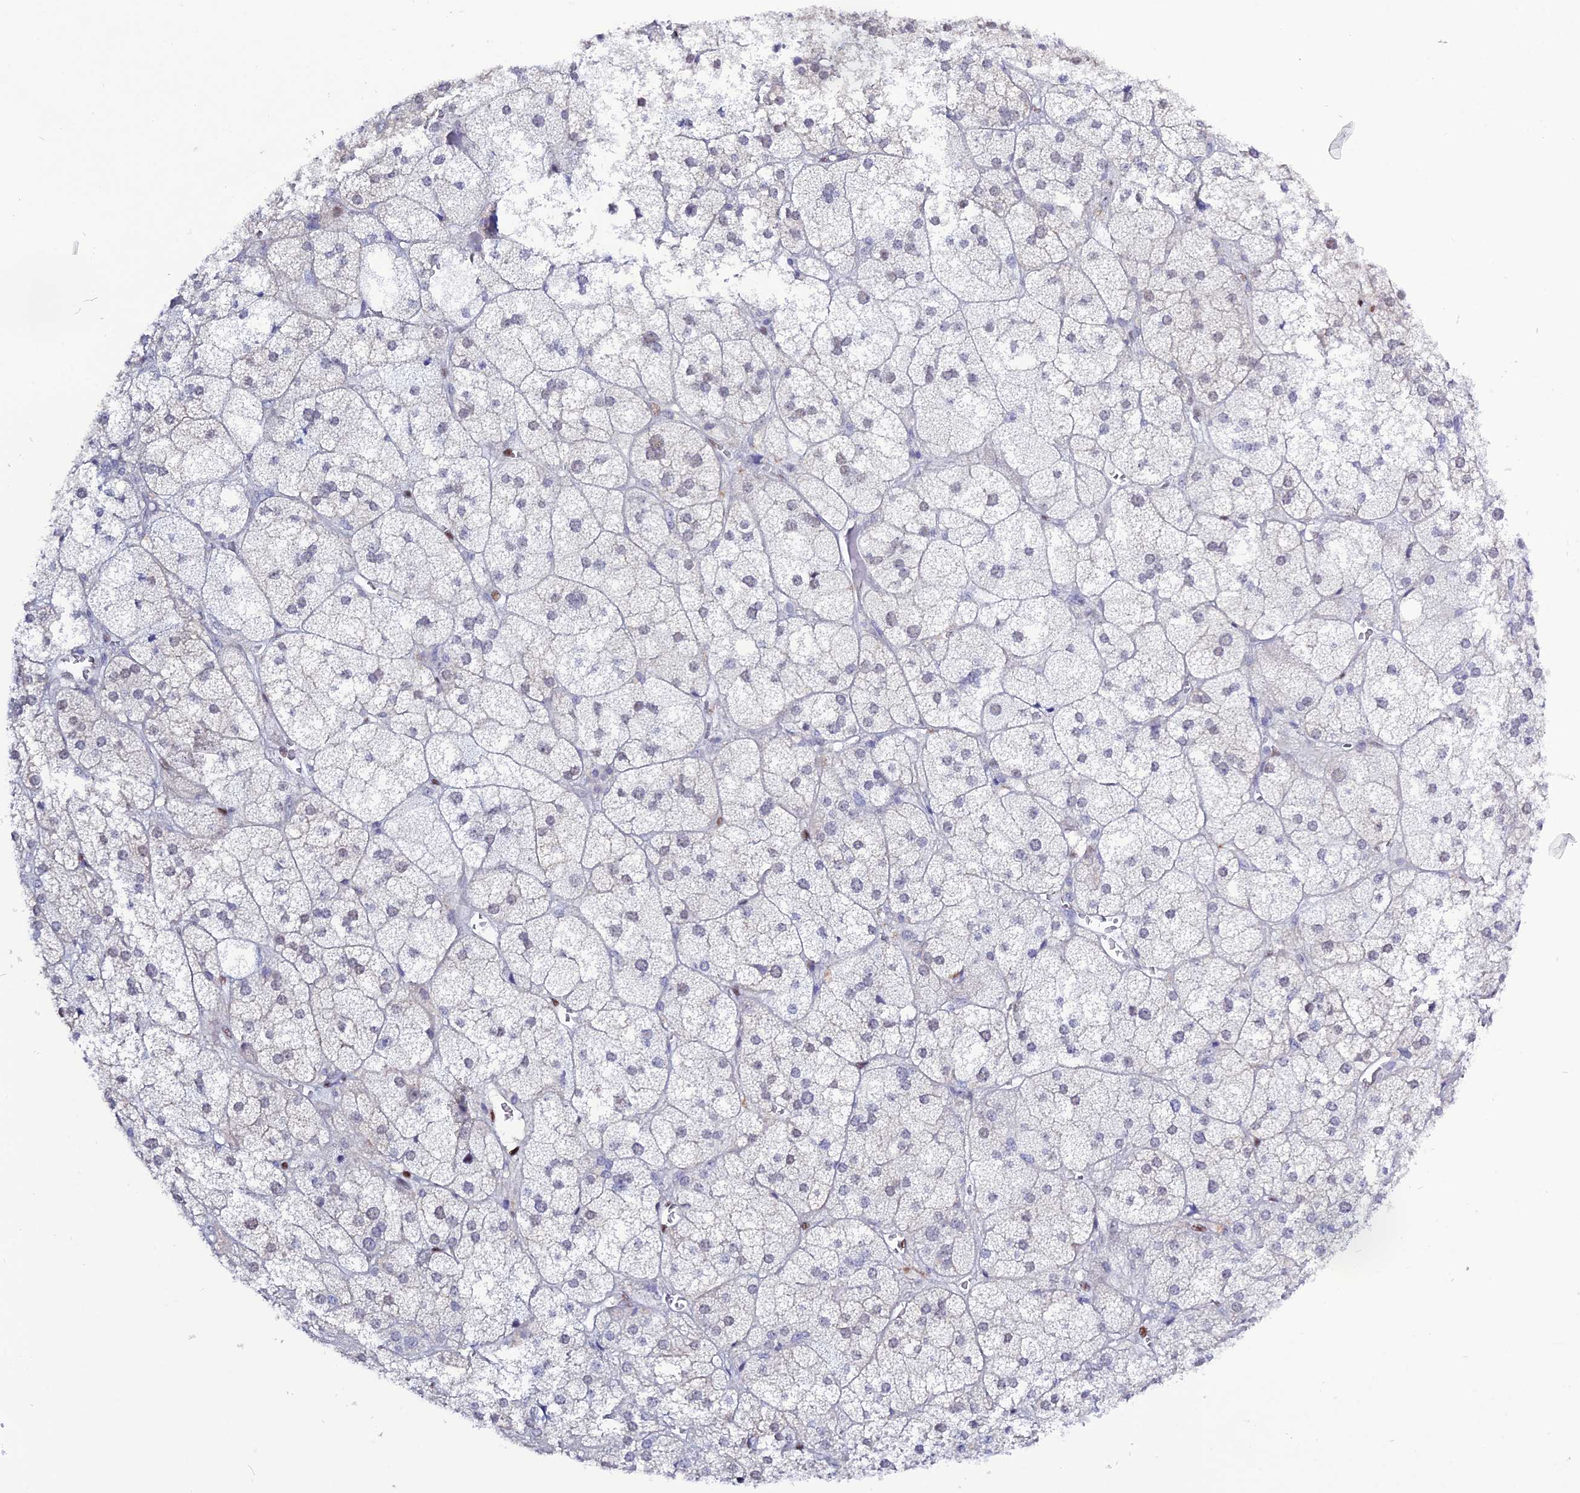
{"staining": {"intensity": "negative", "quantity": "none", "location": "none"}, "tissue": "adrenal gland", "cell_type": "Glandular cells", "image_type": "normal", "snomed": [{"axis": "morphology", "description": "Normal tissue, NOS"}, {"axis": "topography", "description": "Adrenal gland"}], "caption": "Immunohistochemistry (IHC) photomicrograph of normal adrenal gland stained for a protein (brown), which shows no positivity in glandular cells. Nuclei are stained in blue.", "gene": "NOL4L", "patient": {"sex": "female", "age": 61}}